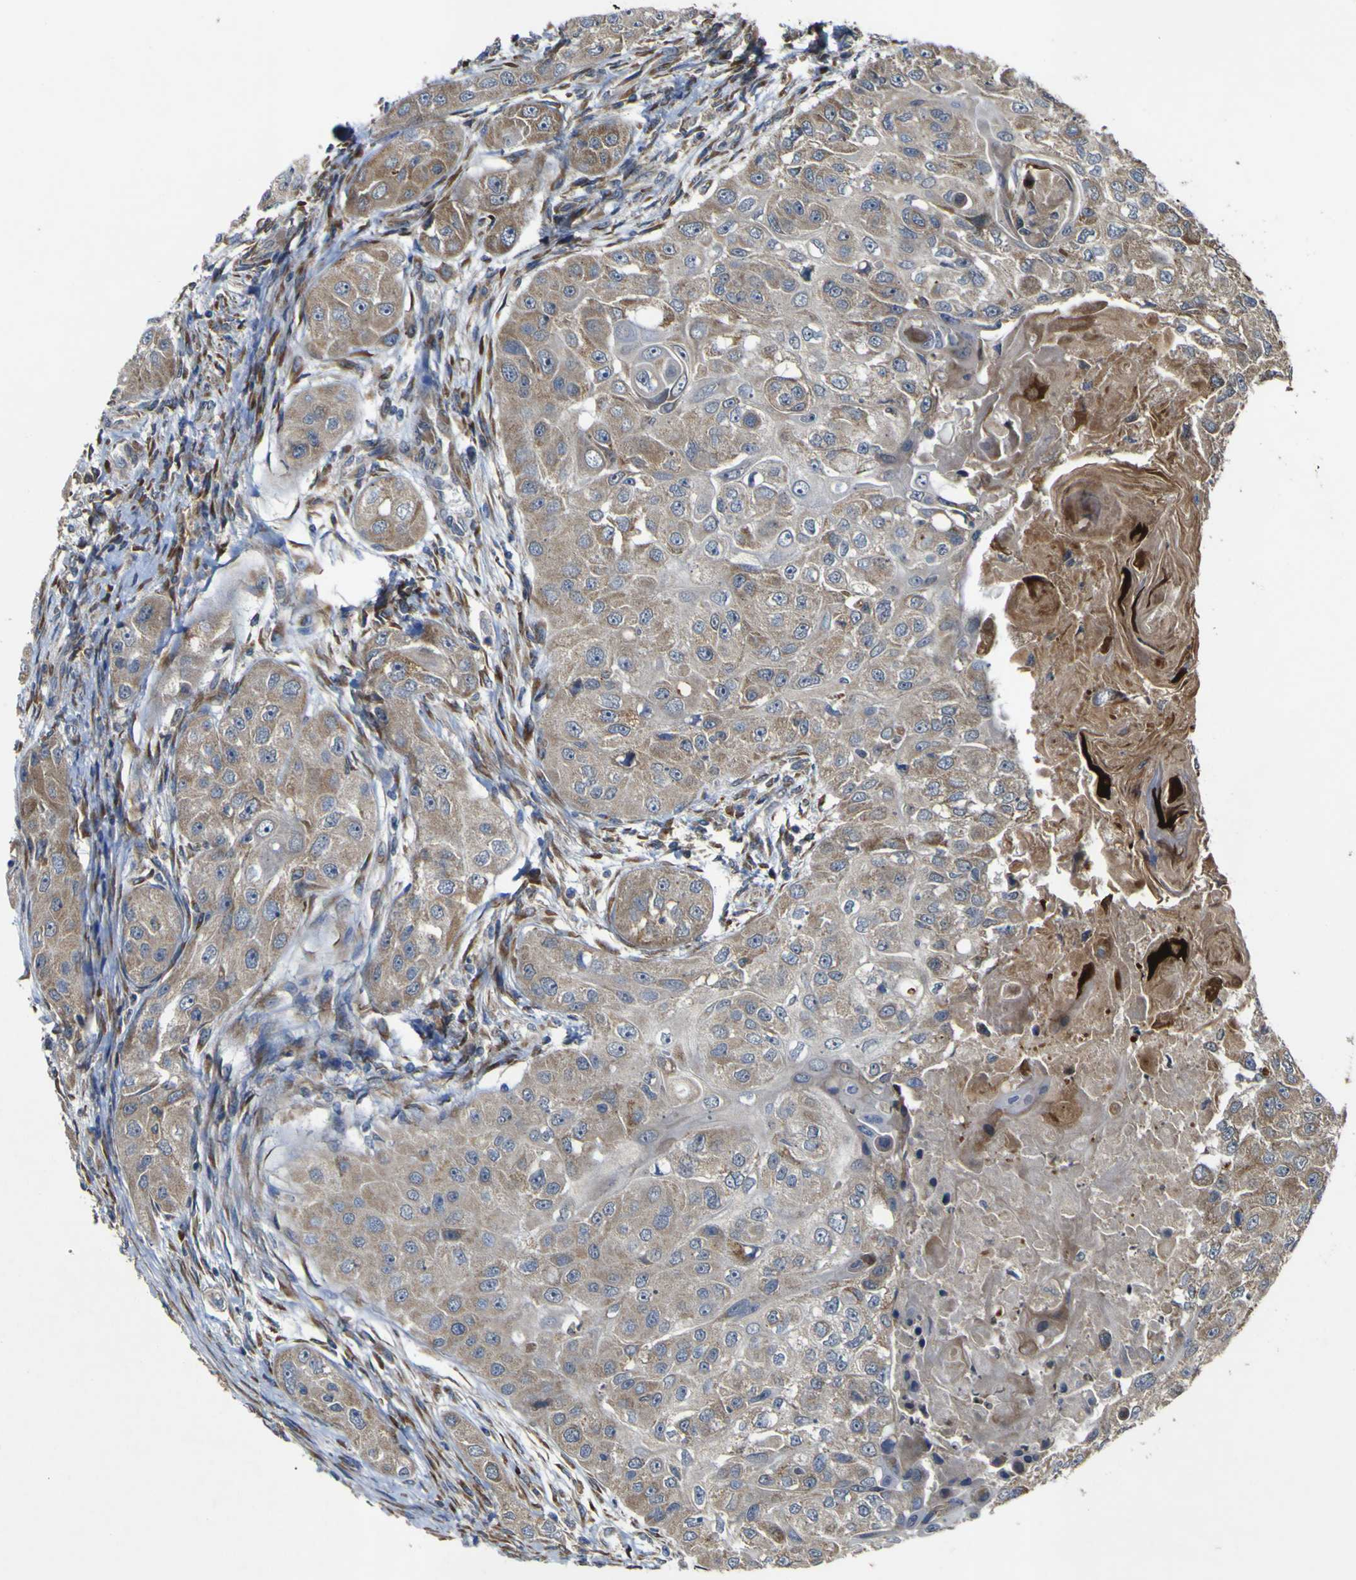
{"staining": {"intensity": "moderate", "quantity": ">75%", "location": "cytoplasmic/membranous"}, "tissue": "head and neck cancer", "cell_type": "Tumor cells", "image_type": "cancer", "snomed": [{"axis": "morphology", "description": "Normal tissue, NOS"}, {"axis": "morphology", "description": "Squamous cell carcinoma, NOS"}, {"axis": "topography", "description": "Skeletal muscle"}, {"axis": "topography", "description": "Head-Neck"}], "caption": "This is a histology image of immunohistochemistry (IHC) staining of head and neck cancer (squamous cell carcinoma), which shows moderate staining in the cytoplasmic/membranous of tumor cells.", "gene": "IRAK2", "patient": {"sex": "male", "age": 51}}